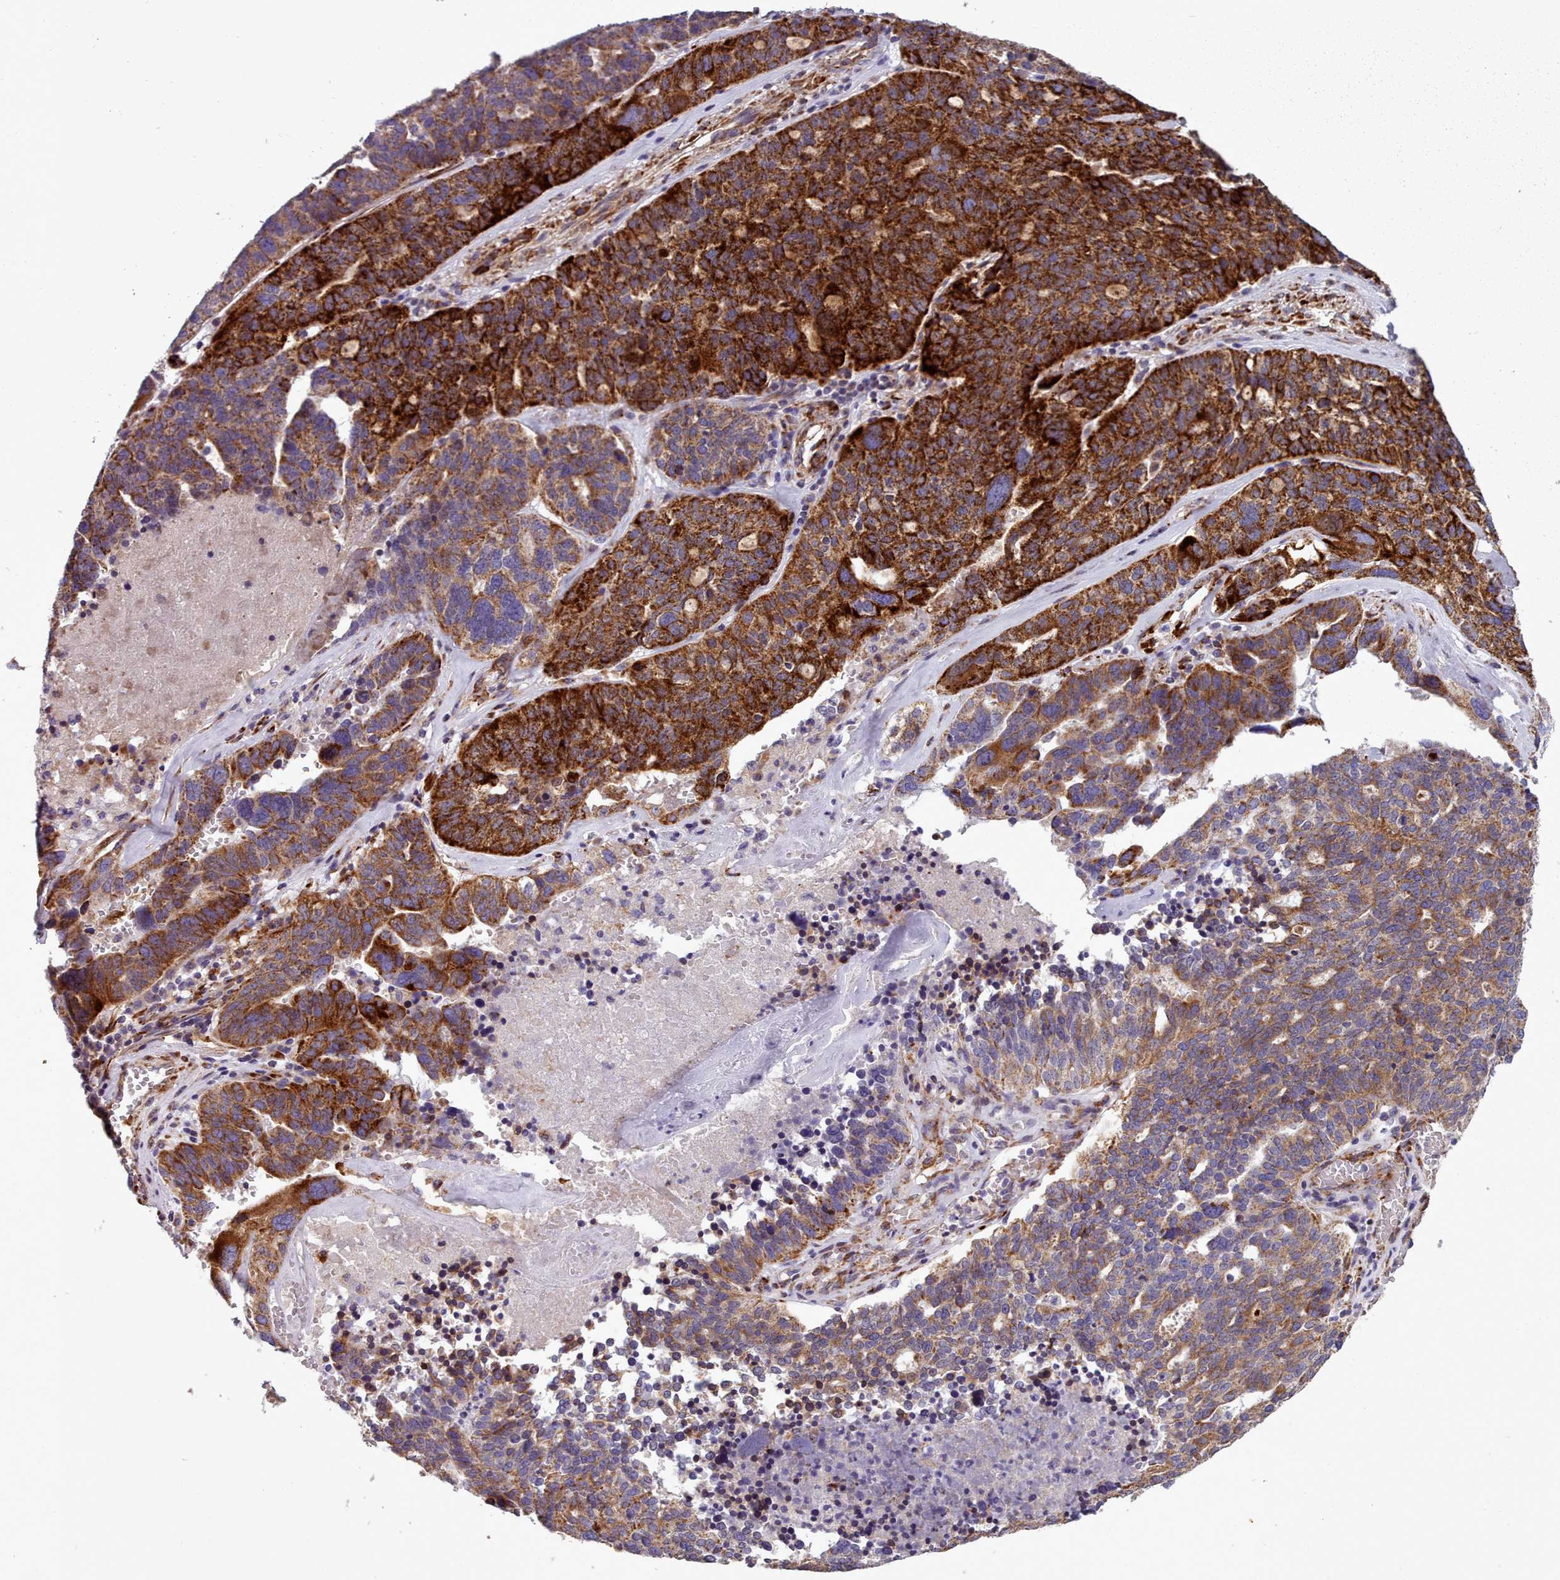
{"staining": {"intensity": "strong", "quantity": "25%-75%", "location": "cytoplasmic/membranous"}, "tissue": "ovarian cancer", "cell_type": "Tumor cells", "image_type": "cancer", "snomed": [{"axis": "morphology", "description": "Cystadenocarcinoma, serous, NOS"}, {"axis": "topography", "description": "Ovary"}], "caption": "A brown stain highlights strong cytoplasmic/membranous staining of a protein in human ovarian cancer tumor cells. The staining was performed using DAB (3,3'-diaminobenzidine), with brown indicating positive protein expression. Nuclei are stained blue with hematoxylin.", "gene": "FKBP10", "patient": {"sex": "female", "age": 59}}